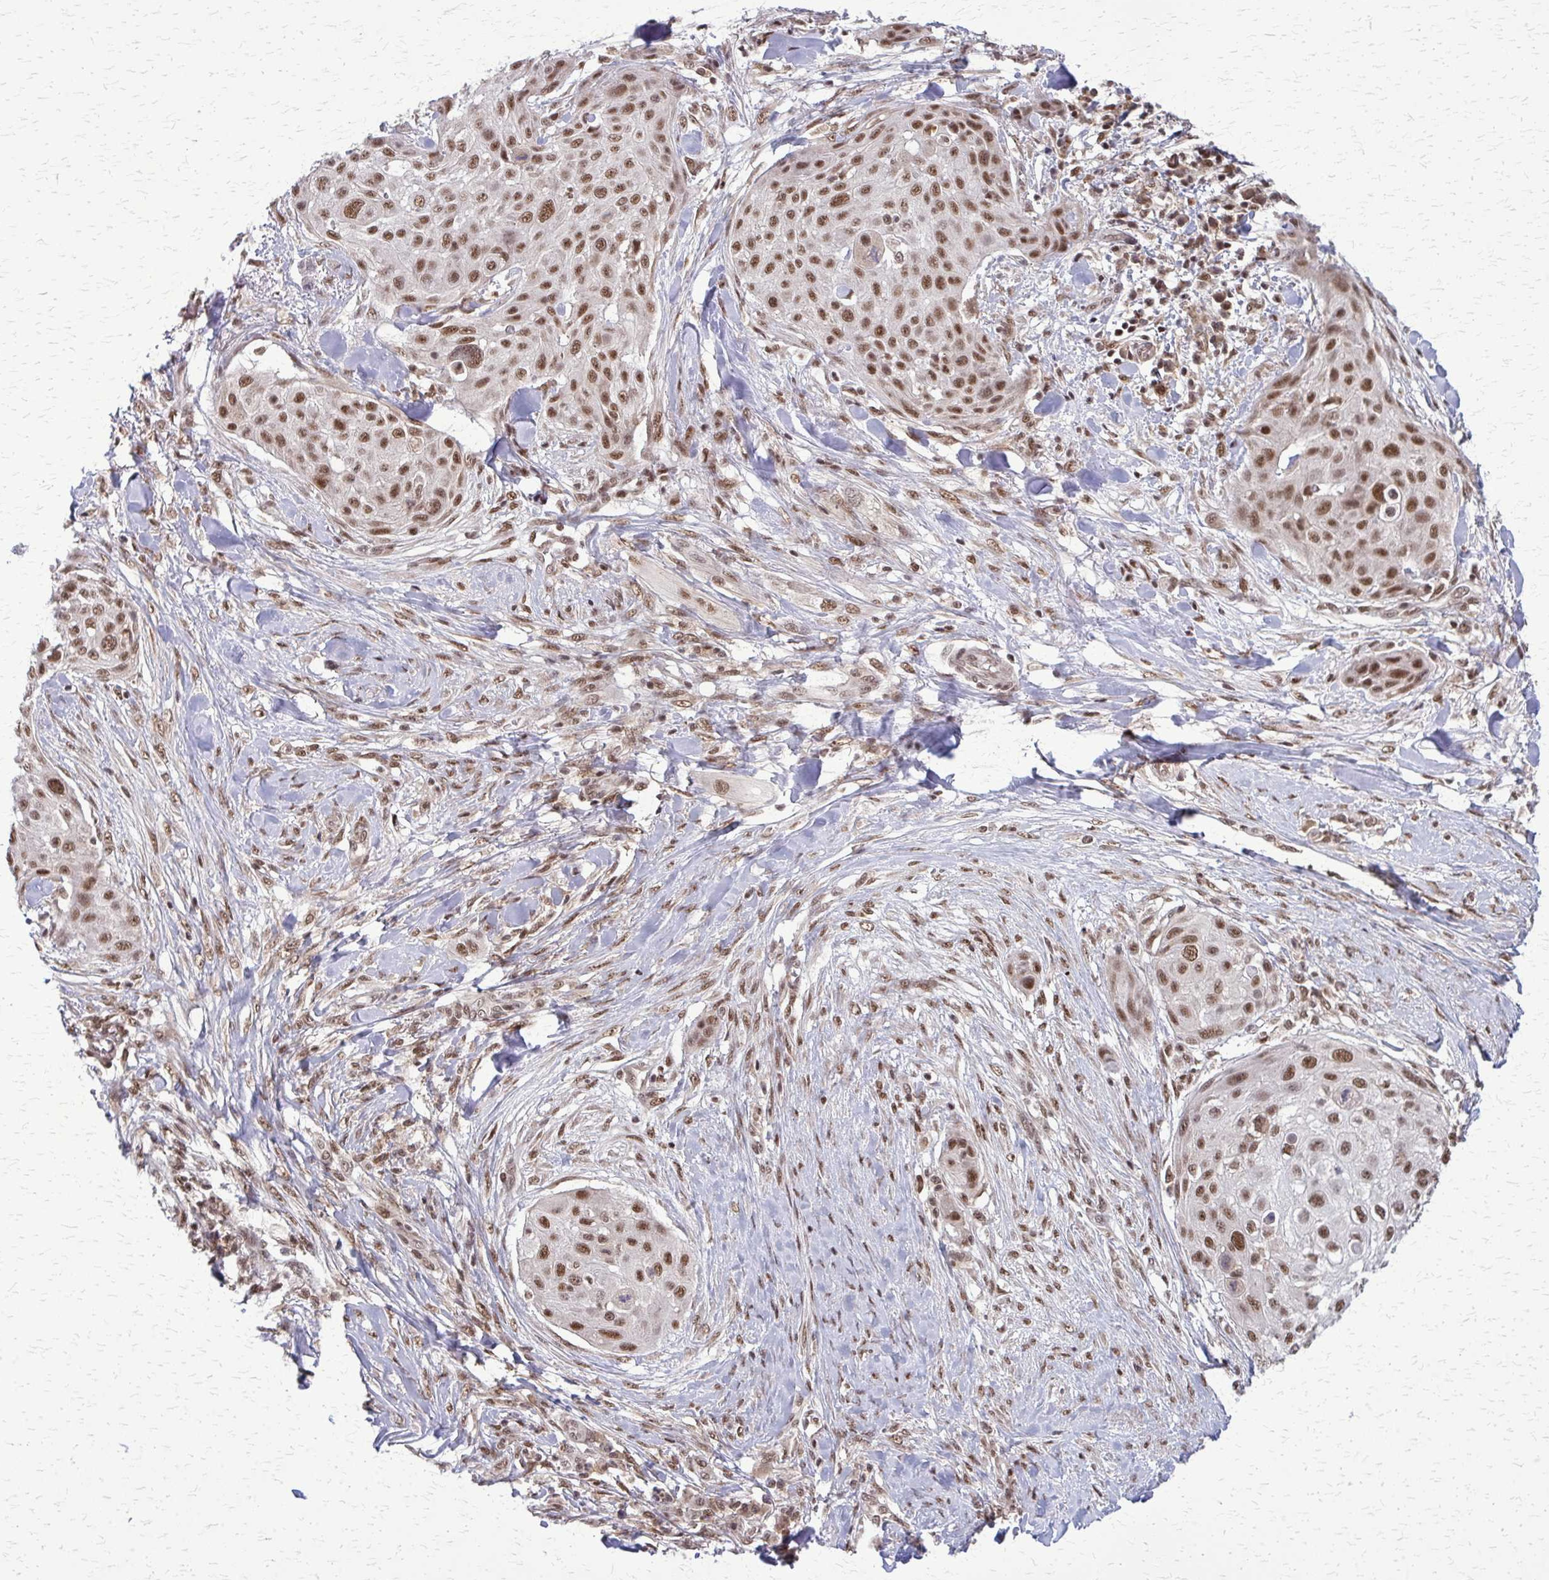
{"staining": {"intensity": "moderate", "quantity": ">75%", "location": "nuclear"}, "tissue": "skin cancer", "cell_type": "Tumor cells", "image_type": "cancer", "snomed": [{"axis": "morphology", "description": "Squamous cell carcinoma, NOS"}, {"axis": "topography", "description": "Skin"}], "caption": "High-magnification brightfield microscopy of skin squamous cell carcinoma stained with DAB (3,3'-diaminobenzidine) (brown) and counterstained with hematoxylin (blue). tumor cells exhibit moderate nuclear expression is present in about>75% of cells.", "gene": "HDAC3", "patient": {"sex": "female", "age": 87}}